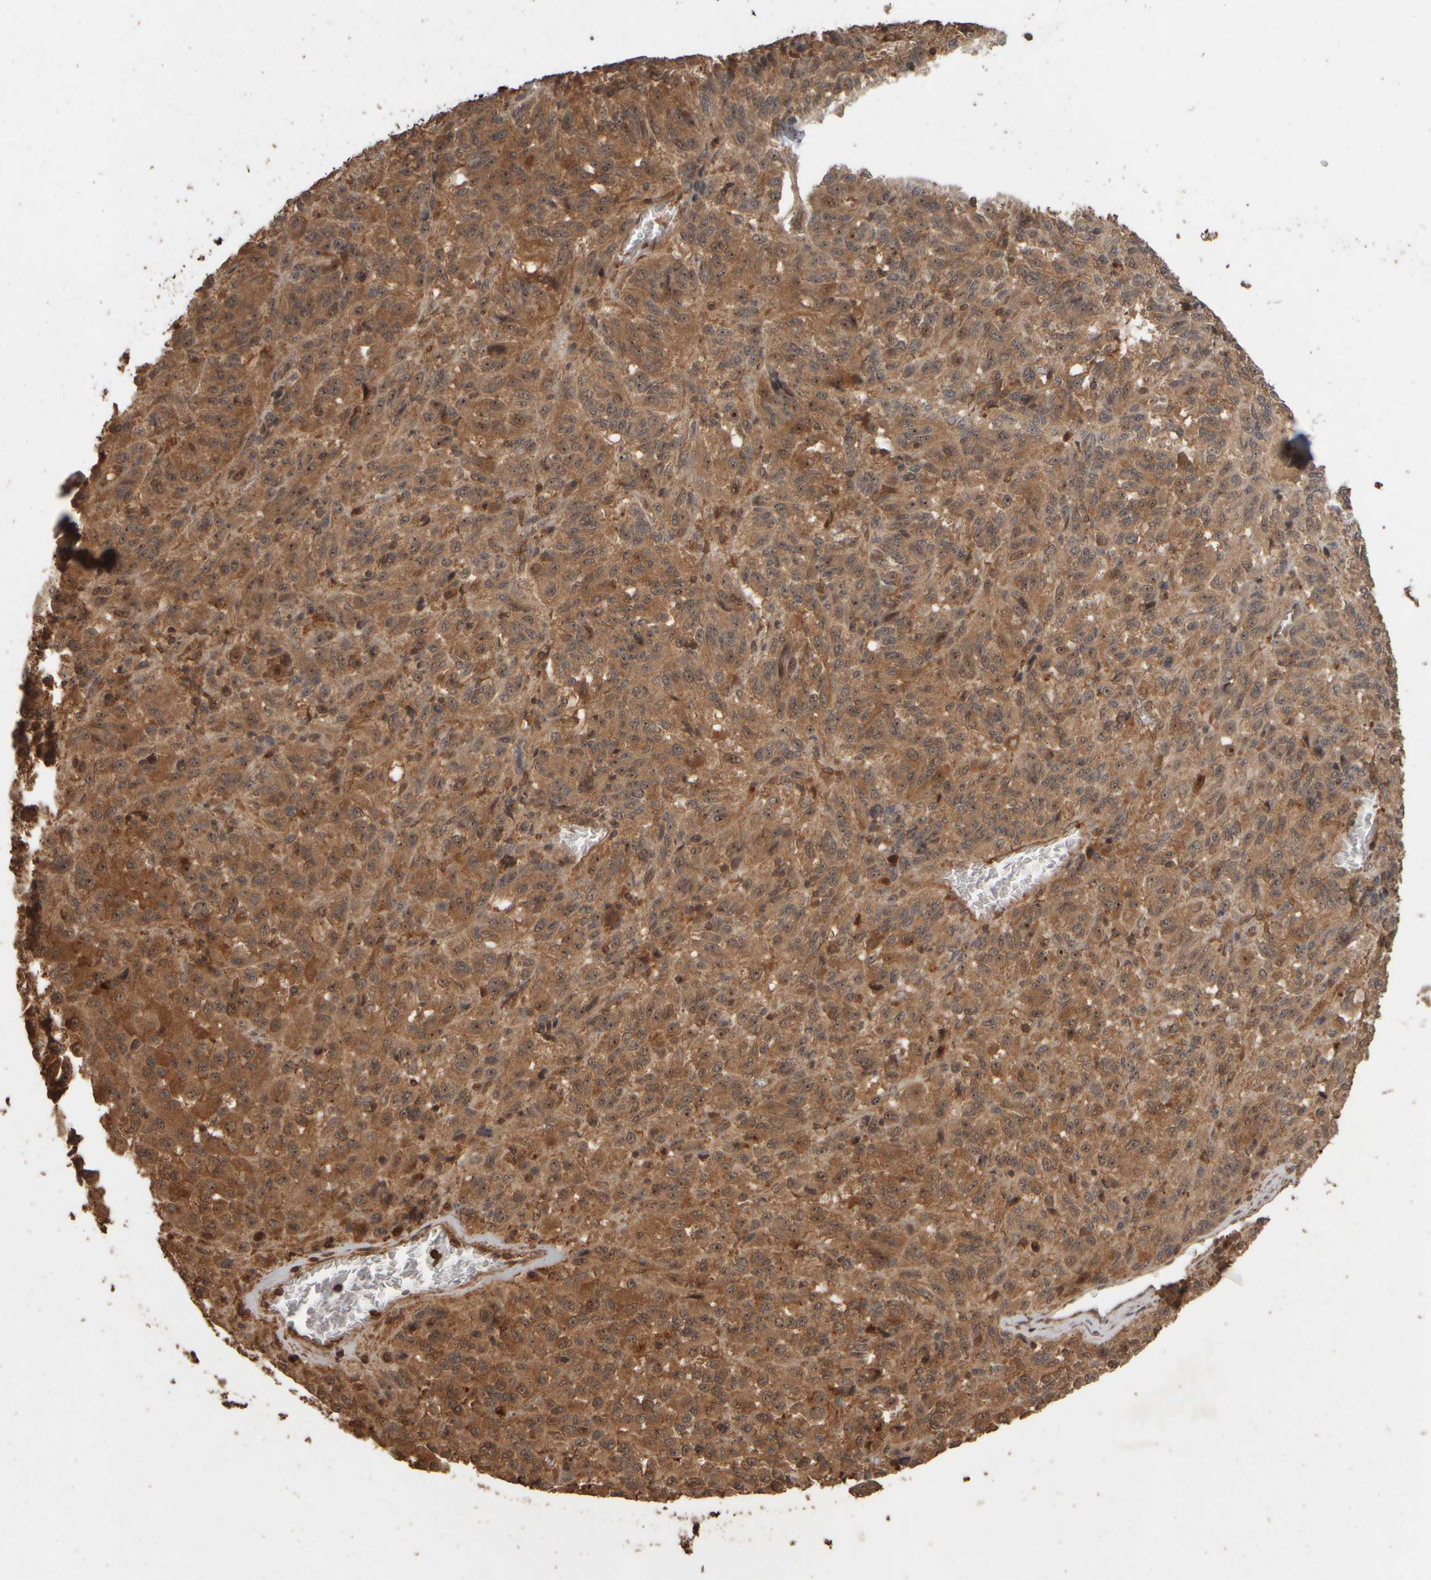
{"staining": {"intensity": "moderate", "quantity": ">75%", "location": "cytoplasmic/membranous,nuclear"}, "tissue": "skin cancer", "cell_type": "Tumor cells", "image_type": "cancer", "snomed": [{"axis": "morphology", "description": "Squamous cell carcinoma, NOS"}, {"axis": "topography", "description": "Skin"}], "caption": "IHC micrograph of human skin cancer stained for a protein (brown), which displays medium levels of moderate cytoplasmic/membranous and nuclear expression in approximately >75% of tumor cells.", "gene": "SPHK1", "patient": {"sex": "female", "age": 73}}